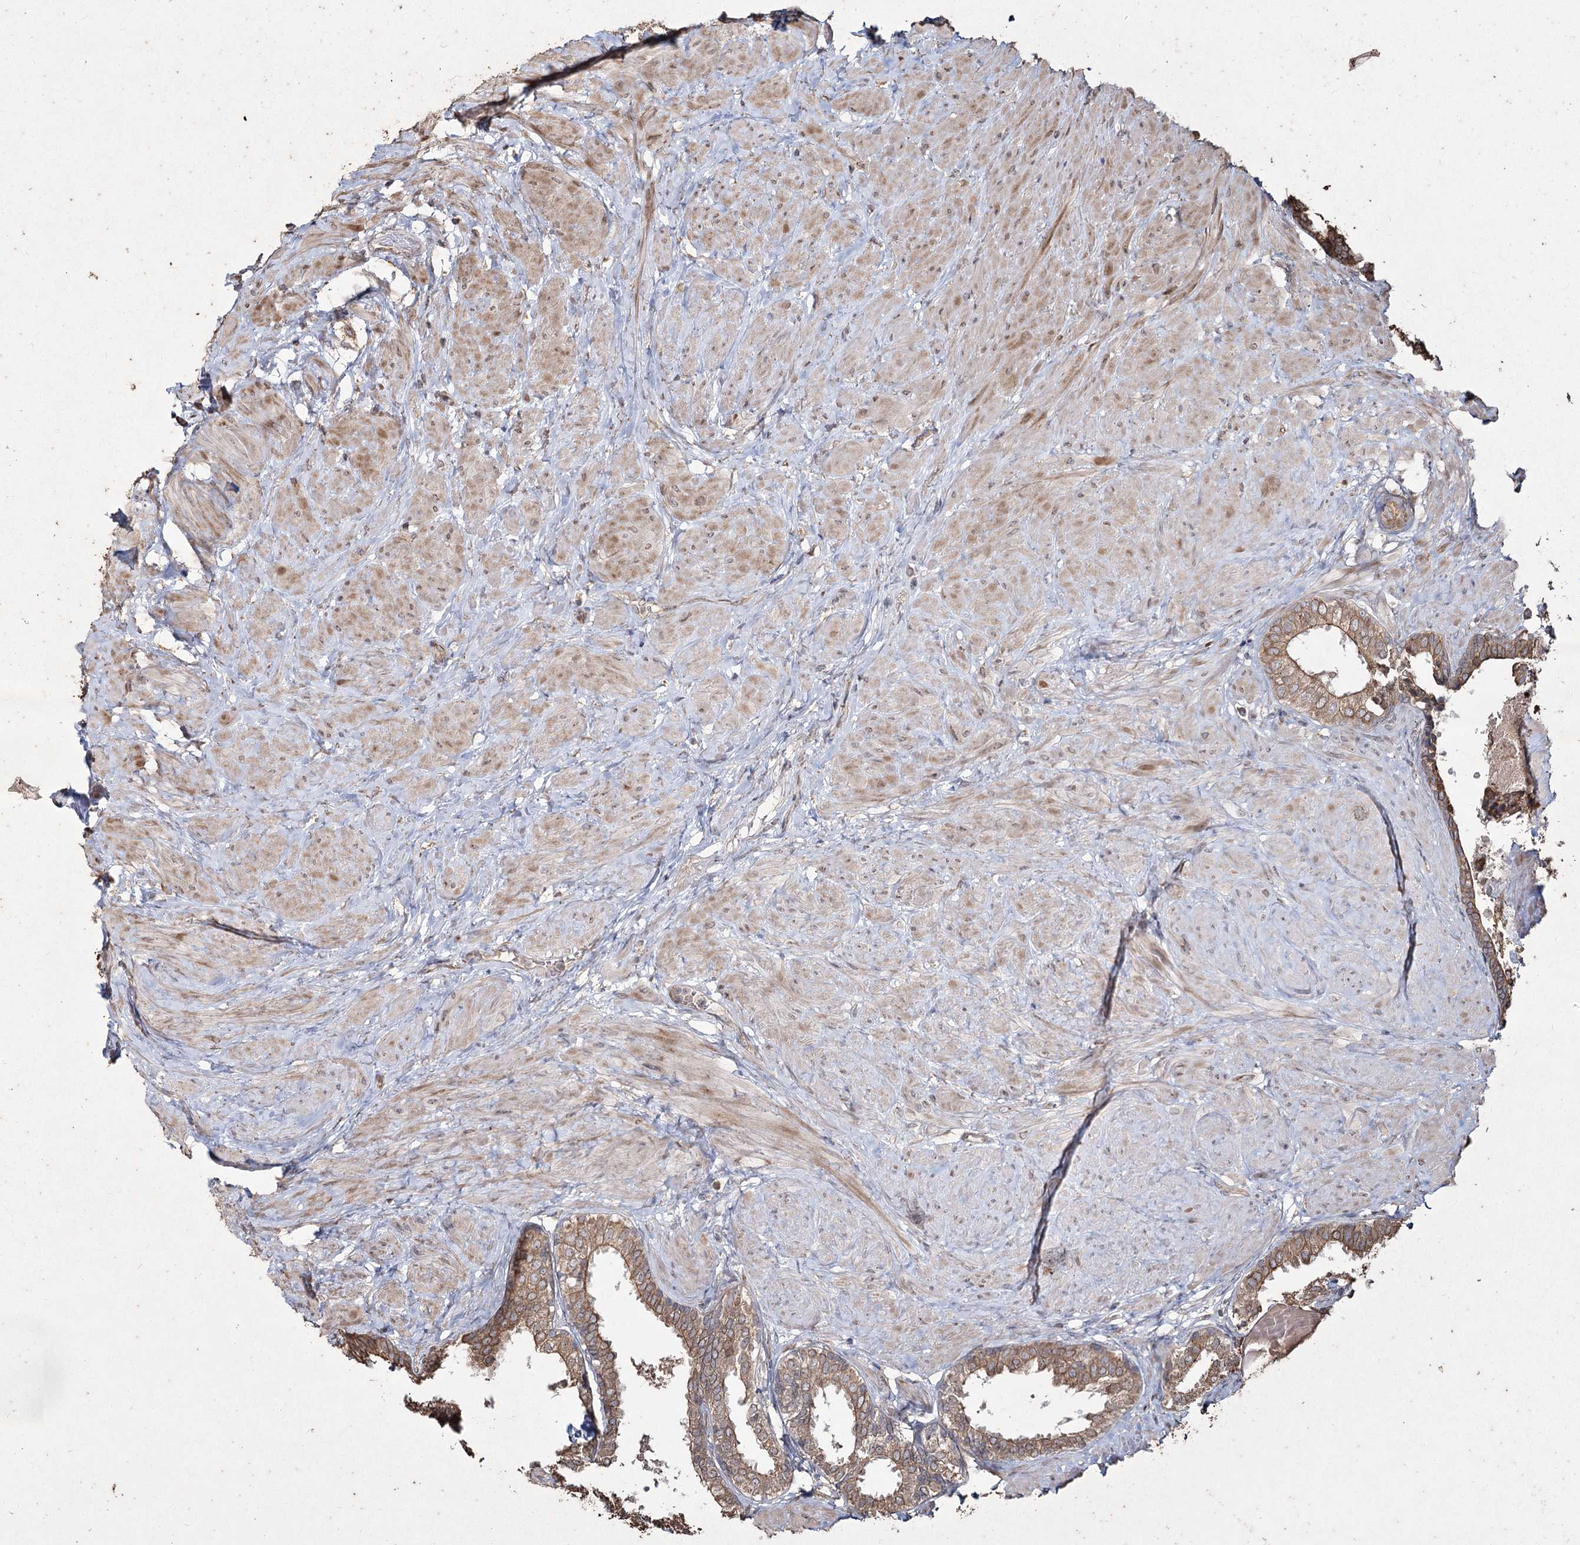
{"staining": {"intensity": "moderate", "quantity": ">75%", "location": "cytoplasmic/membranous"}, "tissue": "prostate", "cell_type": "Glandular cells", "image_type": "normal", "snomed": [{"axis": "morphology", "description": "Normal tissue, NOS"}, {"axis": "topography", "description": "Prostate"}], "caption": "Protein expression analysis of unremarkable prostate reveals moderate cytoplasmic/membranous positivity in about >75% of glandular cells.", "gene": "PRC1", "patient": {"sex": "male", "age": 48}}